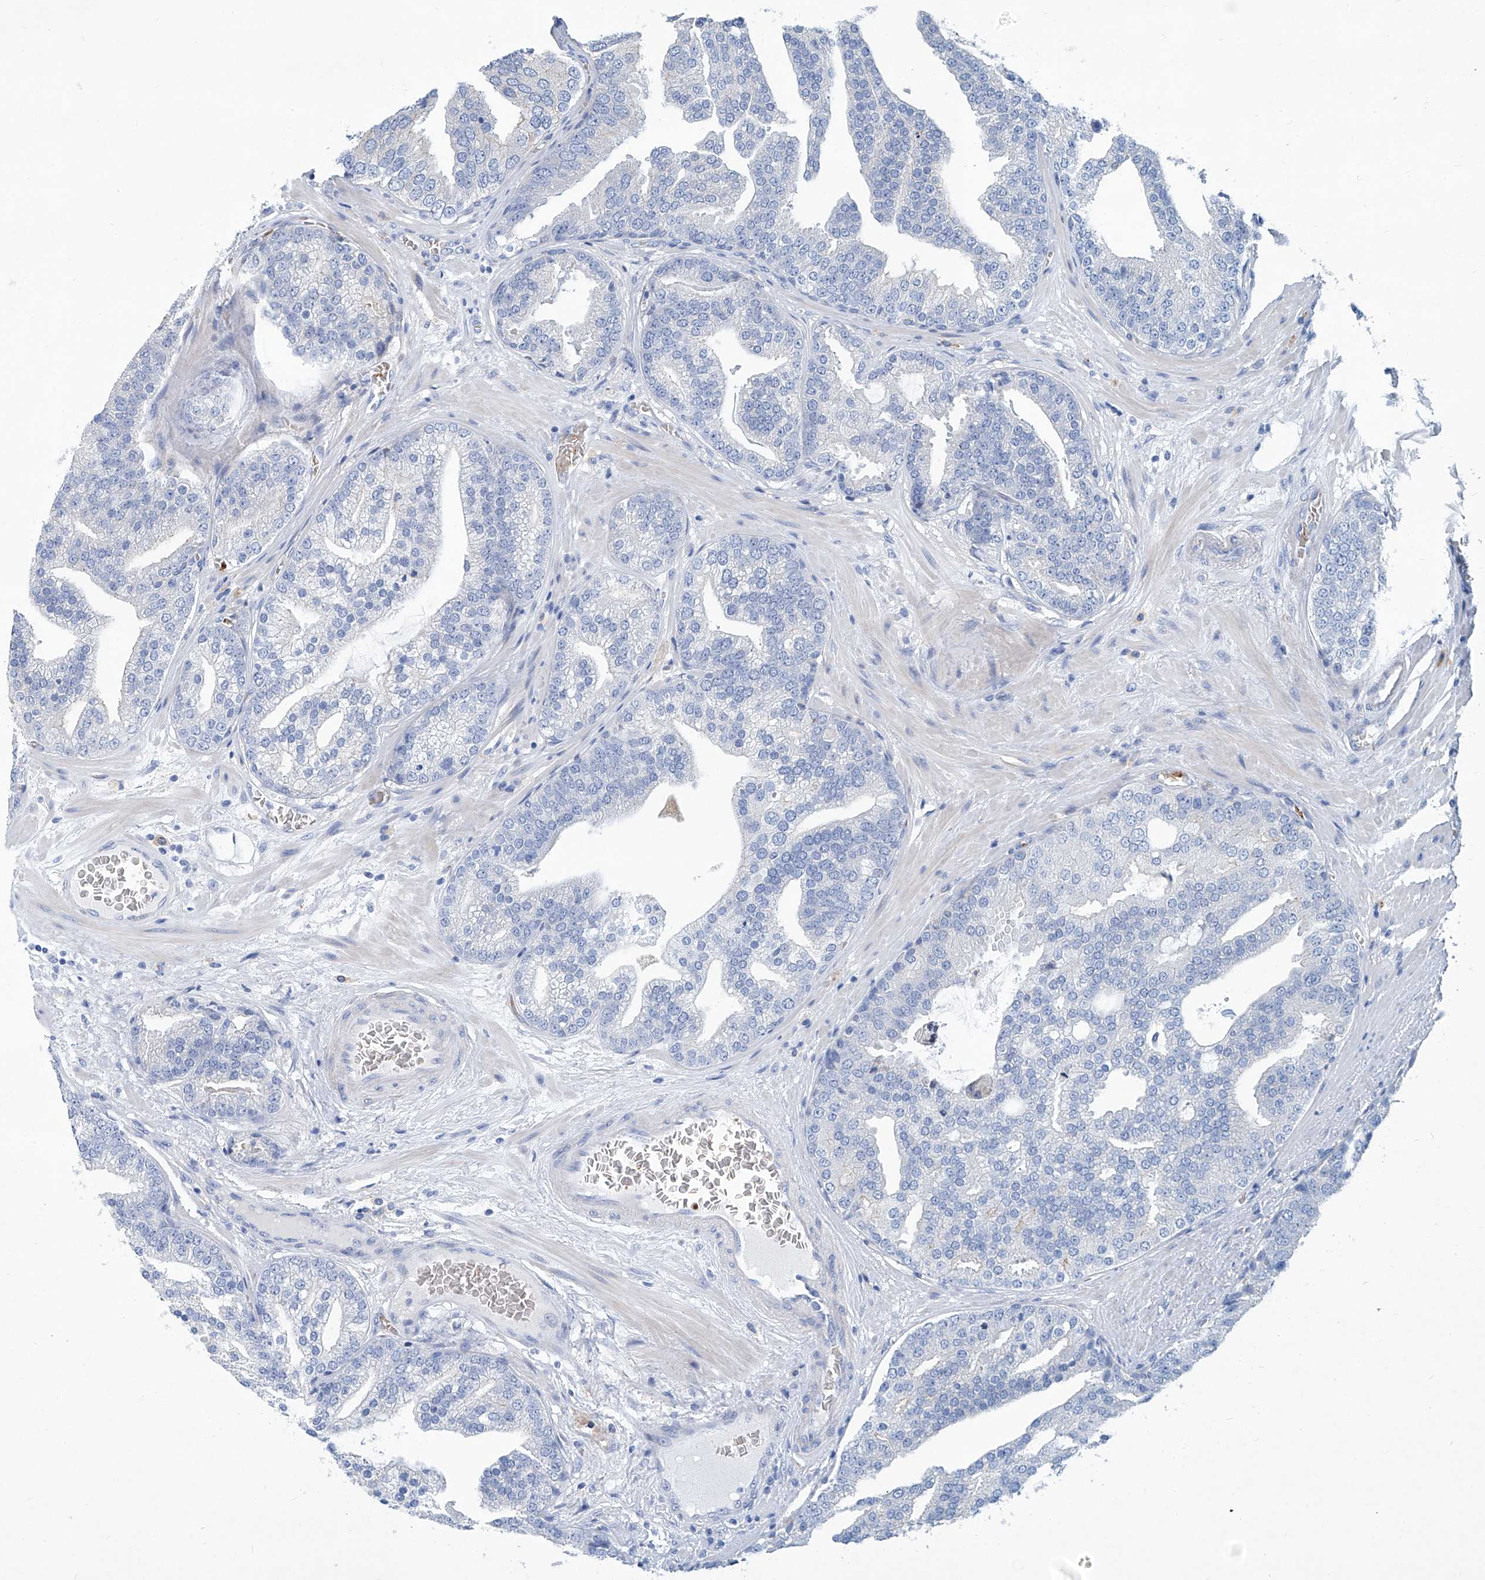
{"staining": {"intensity": "negative", "quantity": "none", "location": "none"}, "tissue": "prostate cancer", "cell_type": "Tumor cells", "image_type": "cancer", "snomed": [{"axis": "morphology", "description": "Adenocarcinoma, Low grade"}, {"axis": "topography", "description": "Prostate"}], "caption": "Immunohistochemistry (IHC) of adenocarcinoma (low-grade) (prostate) exhibits no staining in tumor cells.", "gene": "FPR2", "patient": {"sex": "male", "age": 67}}